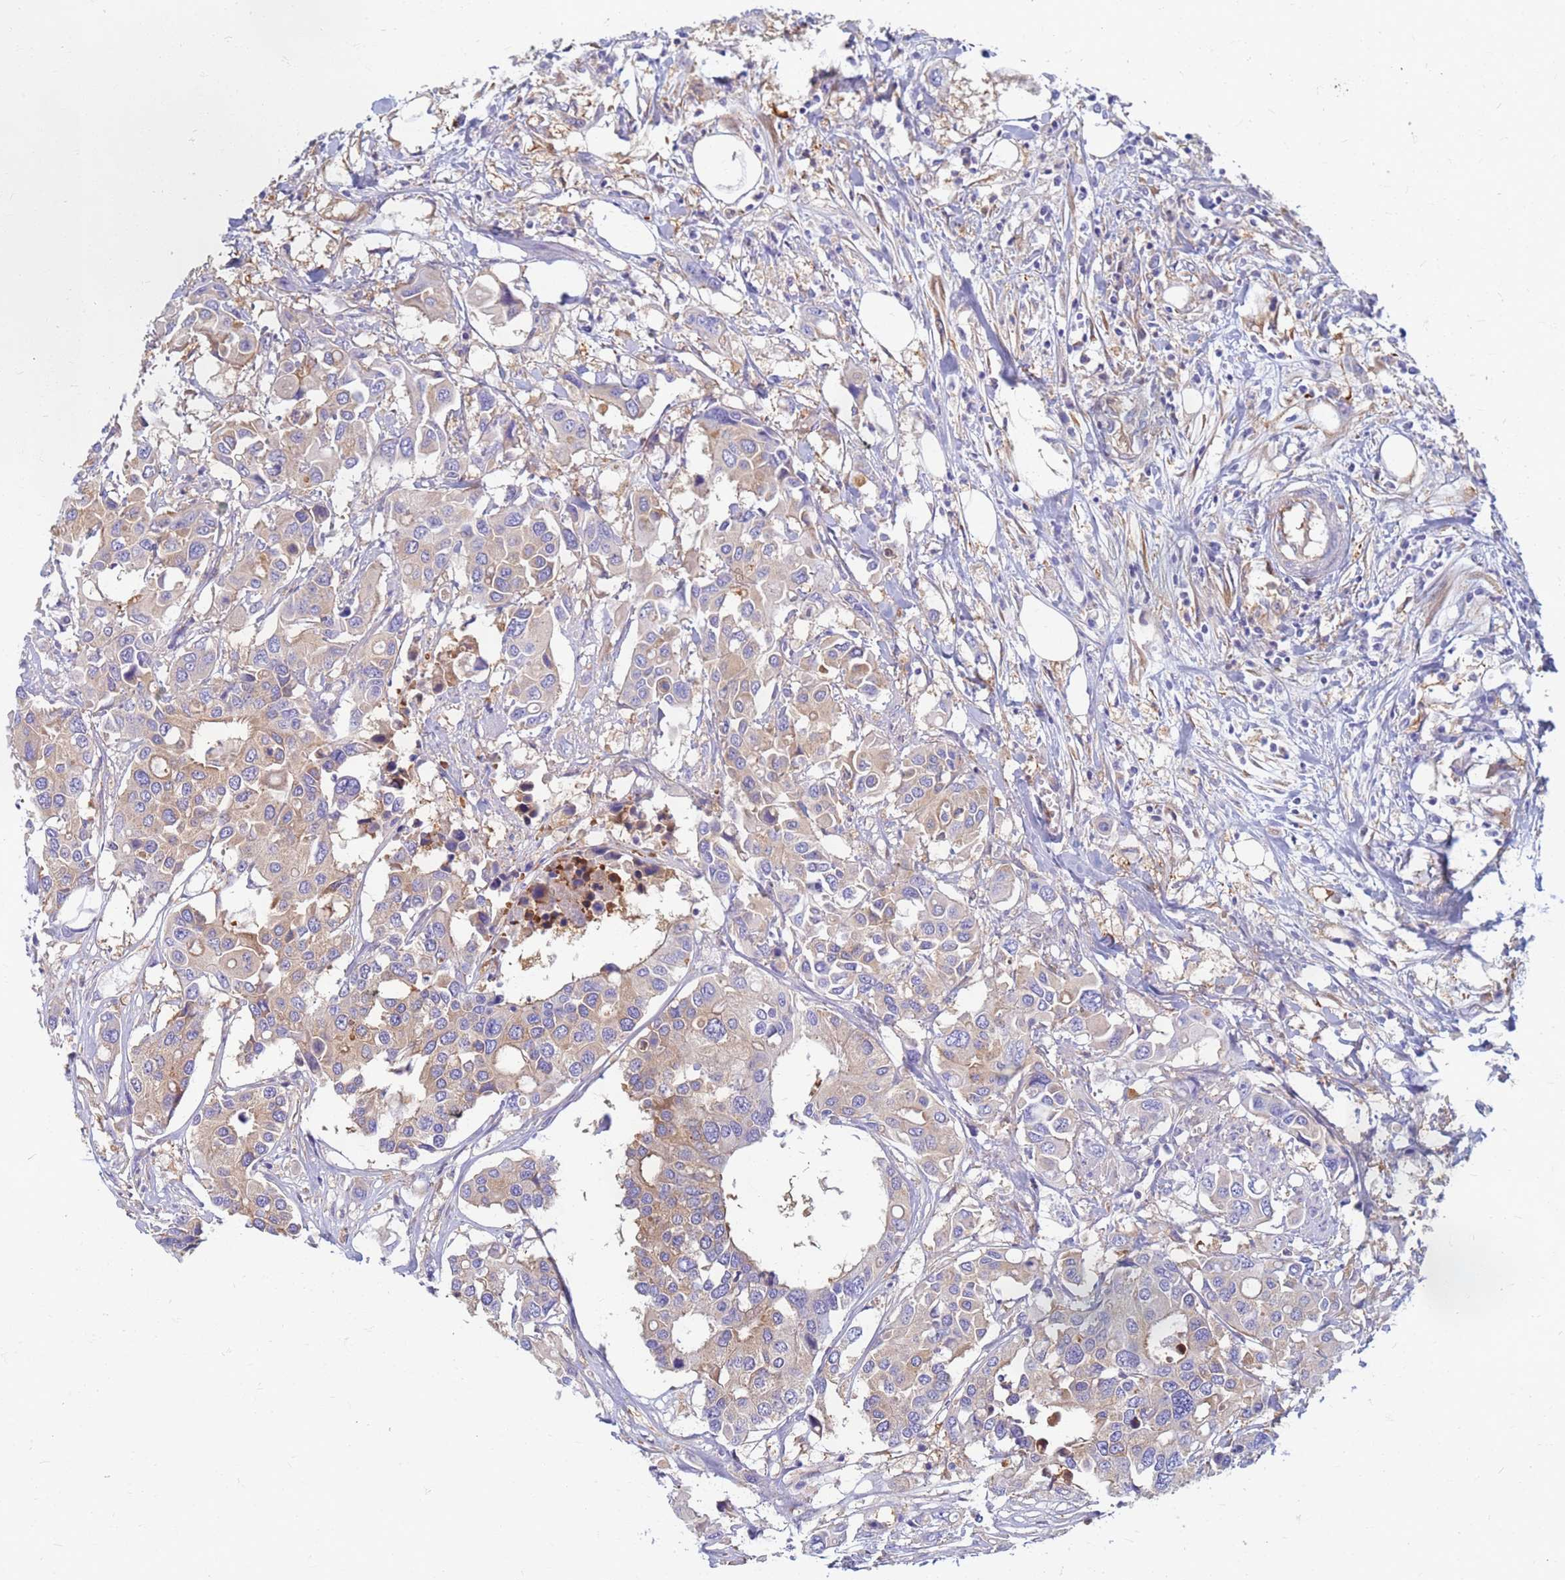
{"staining": {"intensity": "moderate", "quantity": "25%-75%", "location": "cytoplasmic/membranous"}, "tissue": "colorectal cancer", "cell_type": "Tumor cells", "image_type": "cancer", "snomed": [{"axis": "morphology", "description": "Adenocarcinoma, NOS"}, {"axis": "topography", "description": "Colon"}], "caption": "Protein staining shows moderate cytoplasmic/membranous staining in about 25%-75% of tumor cells in adenocarcinoma (colorectal).", "gene": "EEA1", "patient": {"sex": "male", "age": 77}}